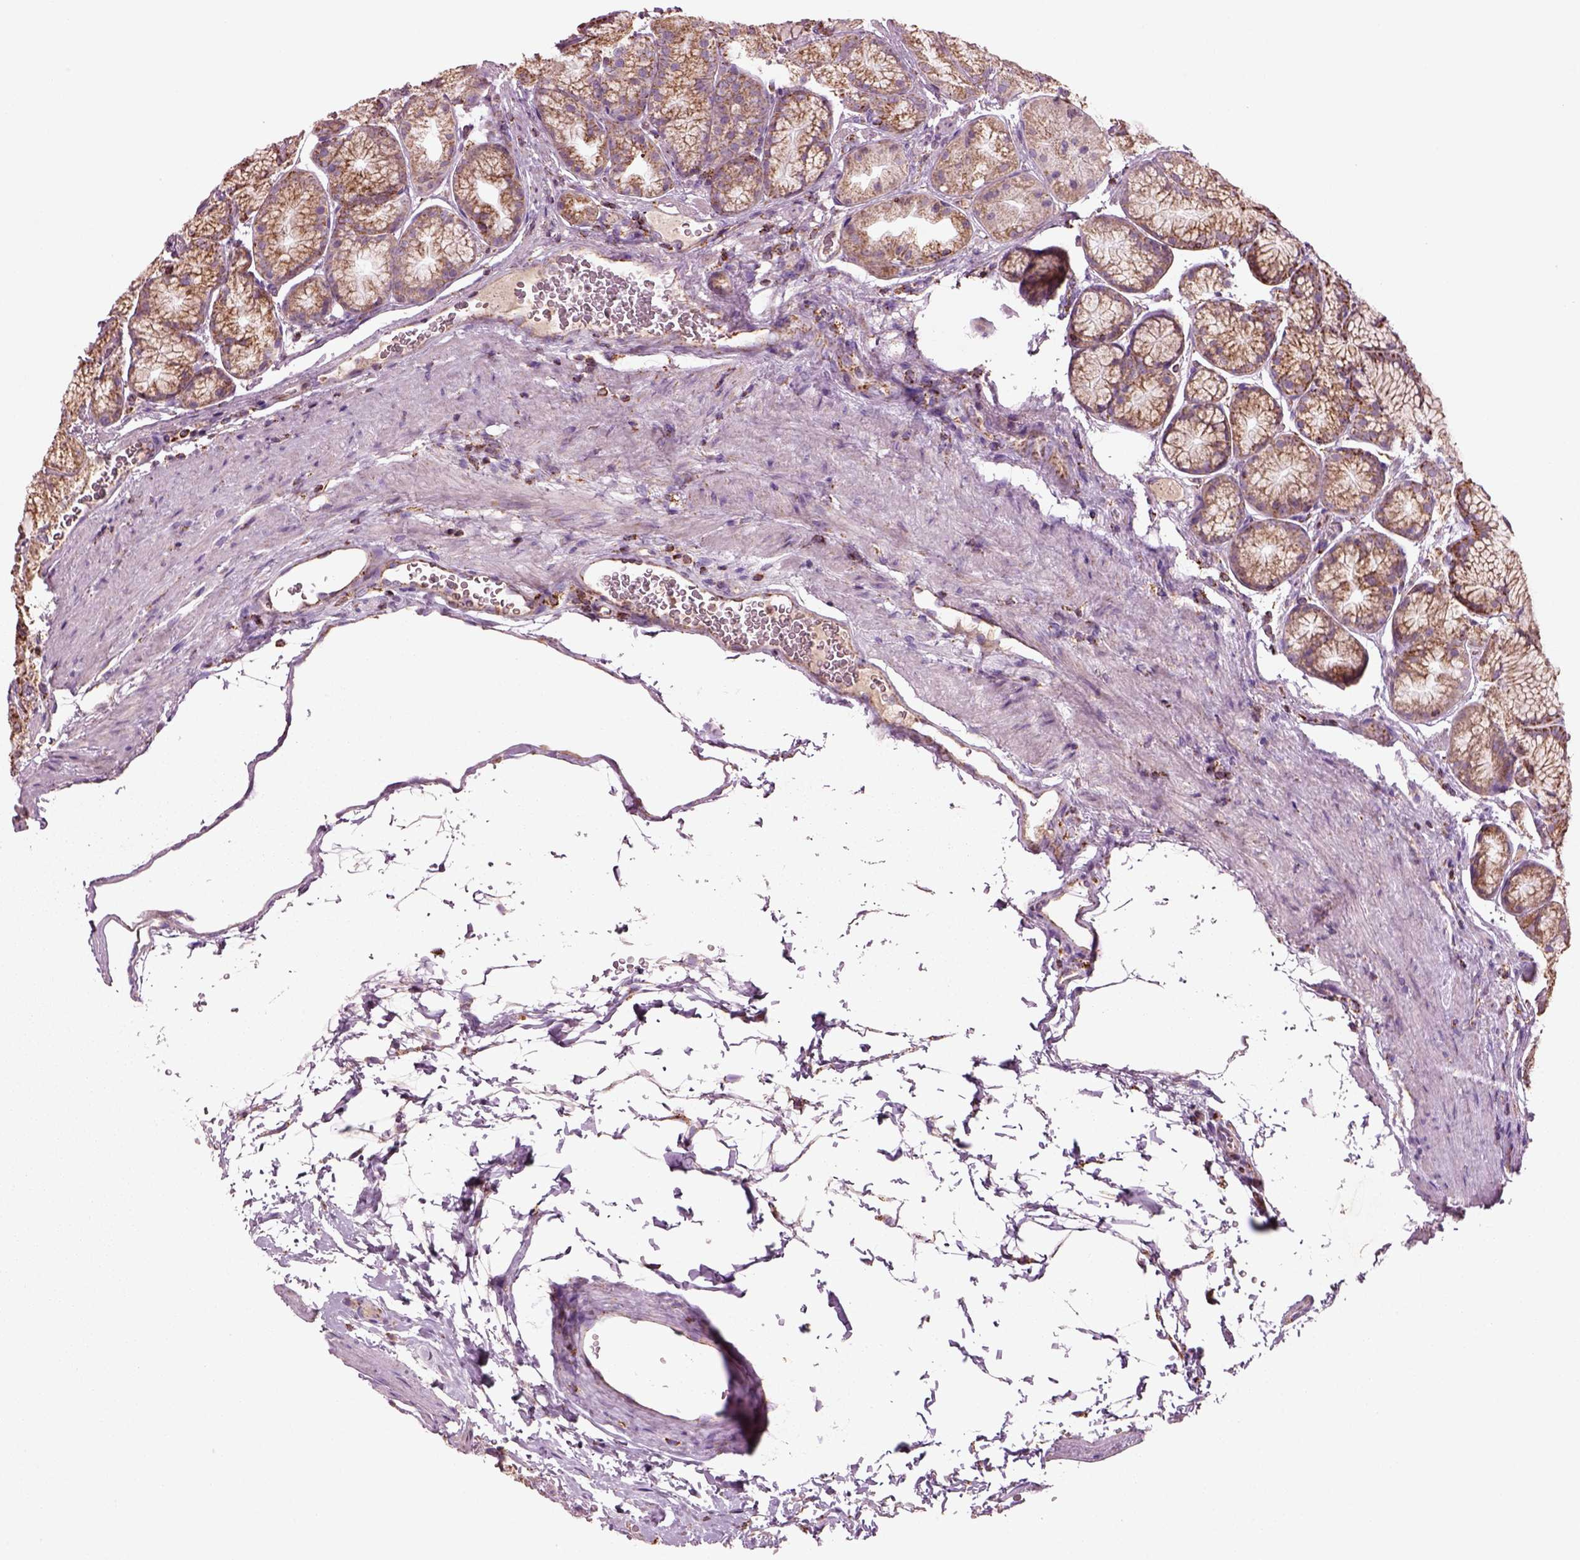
{"staining": {"intensity": "moderate", "quantity": ">75%", "location": "cytoplasmic/membranous"}, "tissue": "stomach", "cell_type": "Glandular cells", "image_type": "normal", "snomed": [{"axis": "morphology", "description": "Normal tissue, NOS"}, {"axis": "morphology", "description": "Adenocarcinoma, NOS"}, {"axis": "morphology", "description": "Adenocarcinoma, High grade"}, {"axis": "topography", "description": "Stomach, upper"}, {"axis": "topography", "description": "Stomach"}], "caption": "This photomicrograph displays benign stomach stained with IHC to label a protein in brown. The cytoplasmic/membranous of glandular cells show moderate positivity for the protein. Nuclei are counter-stained blue.", "gene": "SLC25A24", "patient": {"sex": "female", "age": 65}}